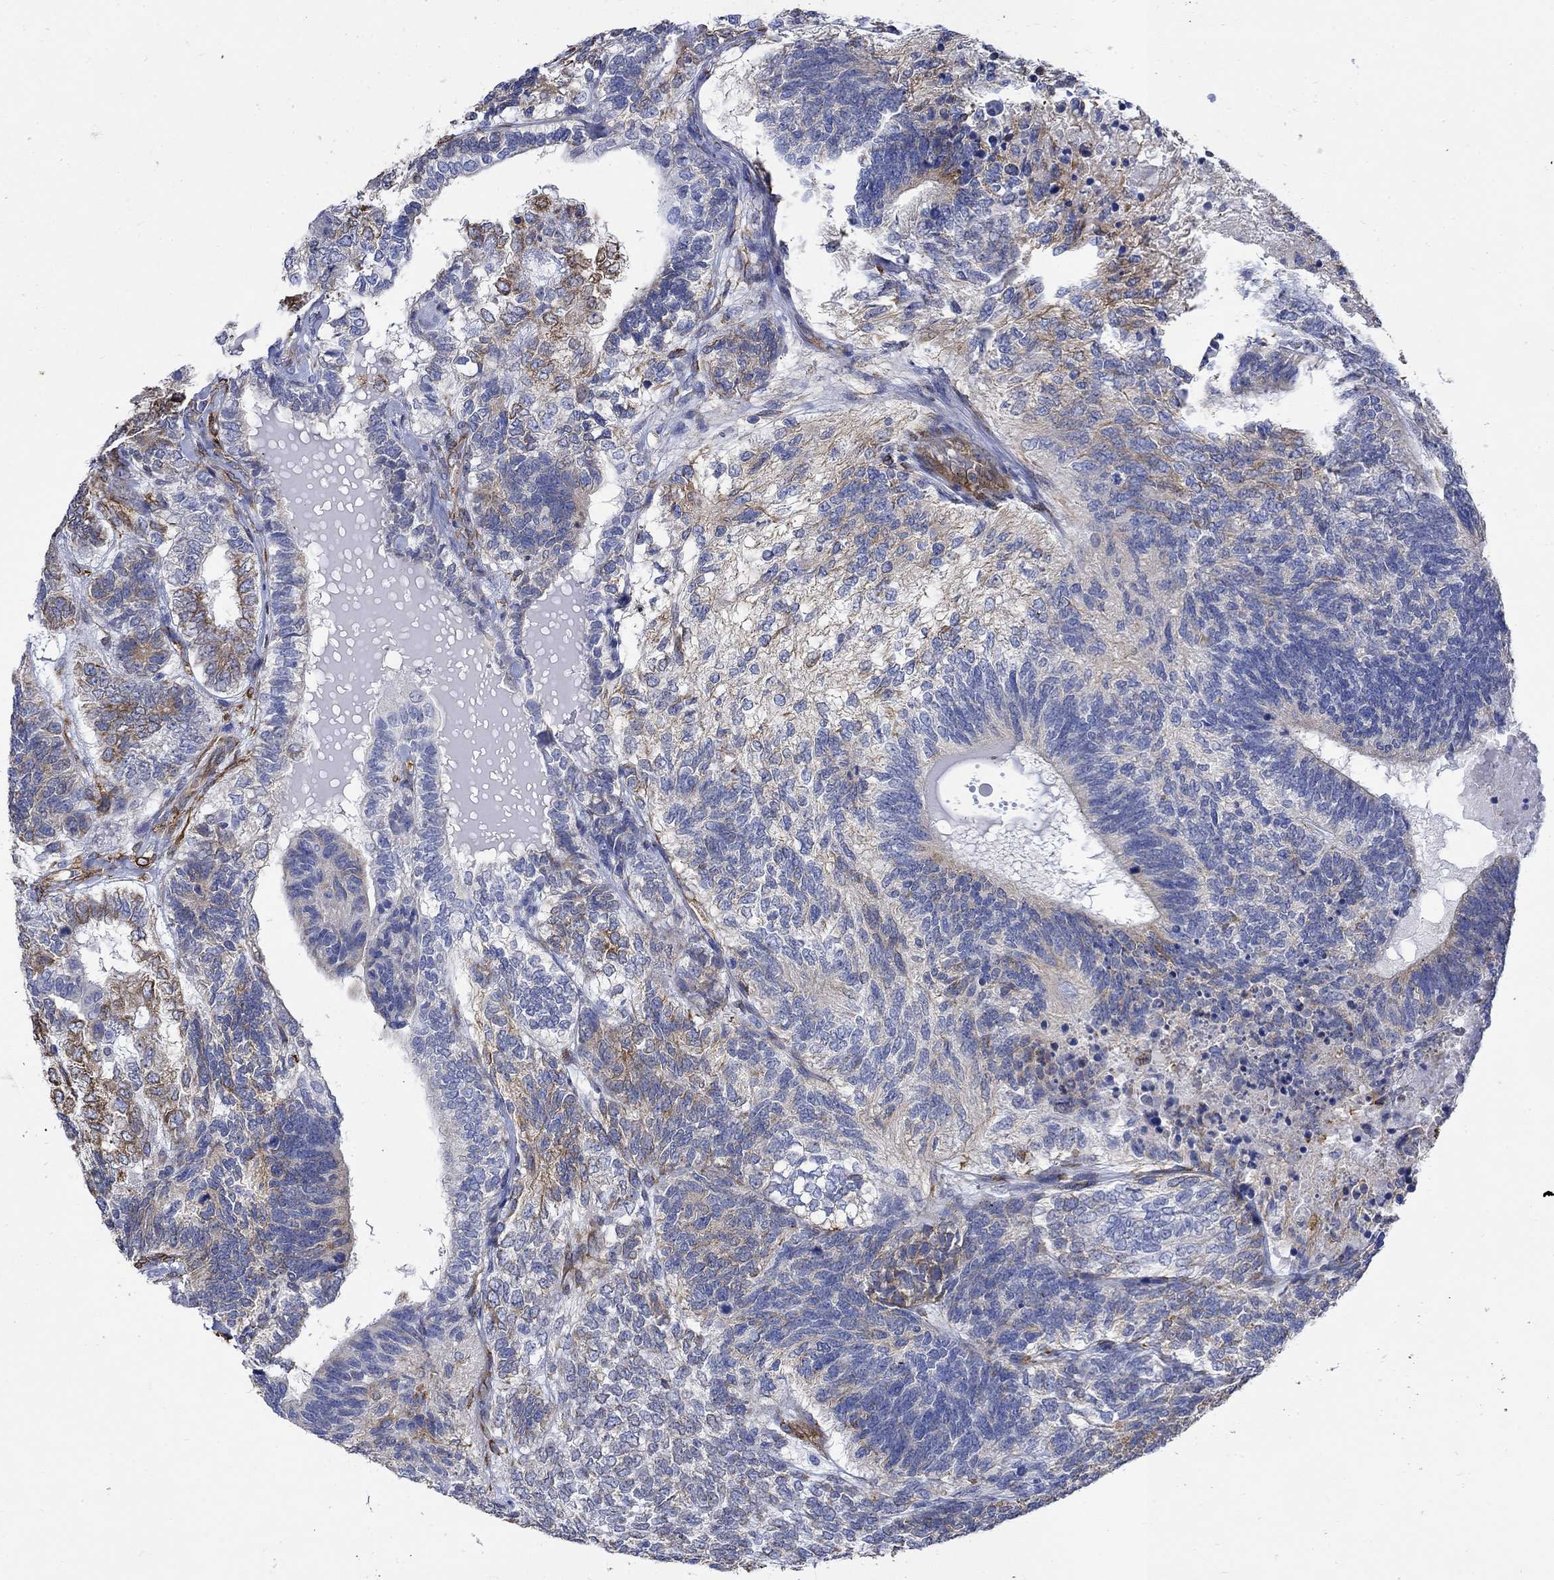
{"staining": {"intensity": "moderate", "quantity": "25%-75%", "location": "cytoplasmic/membranous"}, "tissue": "testis cancer", "cell_type": "Tumor cells", "image_type": "cancer", "snomed": [{"axis": "morphology", "description": "Seminoma, NOS"}, {"axis": "morphology", "description": "Carcinoma, Embryonal, NOS"}, {"axis": "topography", "description": "Testis"}], "caption": "Immunohistochemistry (IHC) of testis cancer (embryonal carcinoma) demonstrates medium levels of moderate cytoplasmic/membranous staining in approximately 25%-75% of tumor cells.", "gene": "TGM2", "patient": {"sex": "male", "age": 41}}